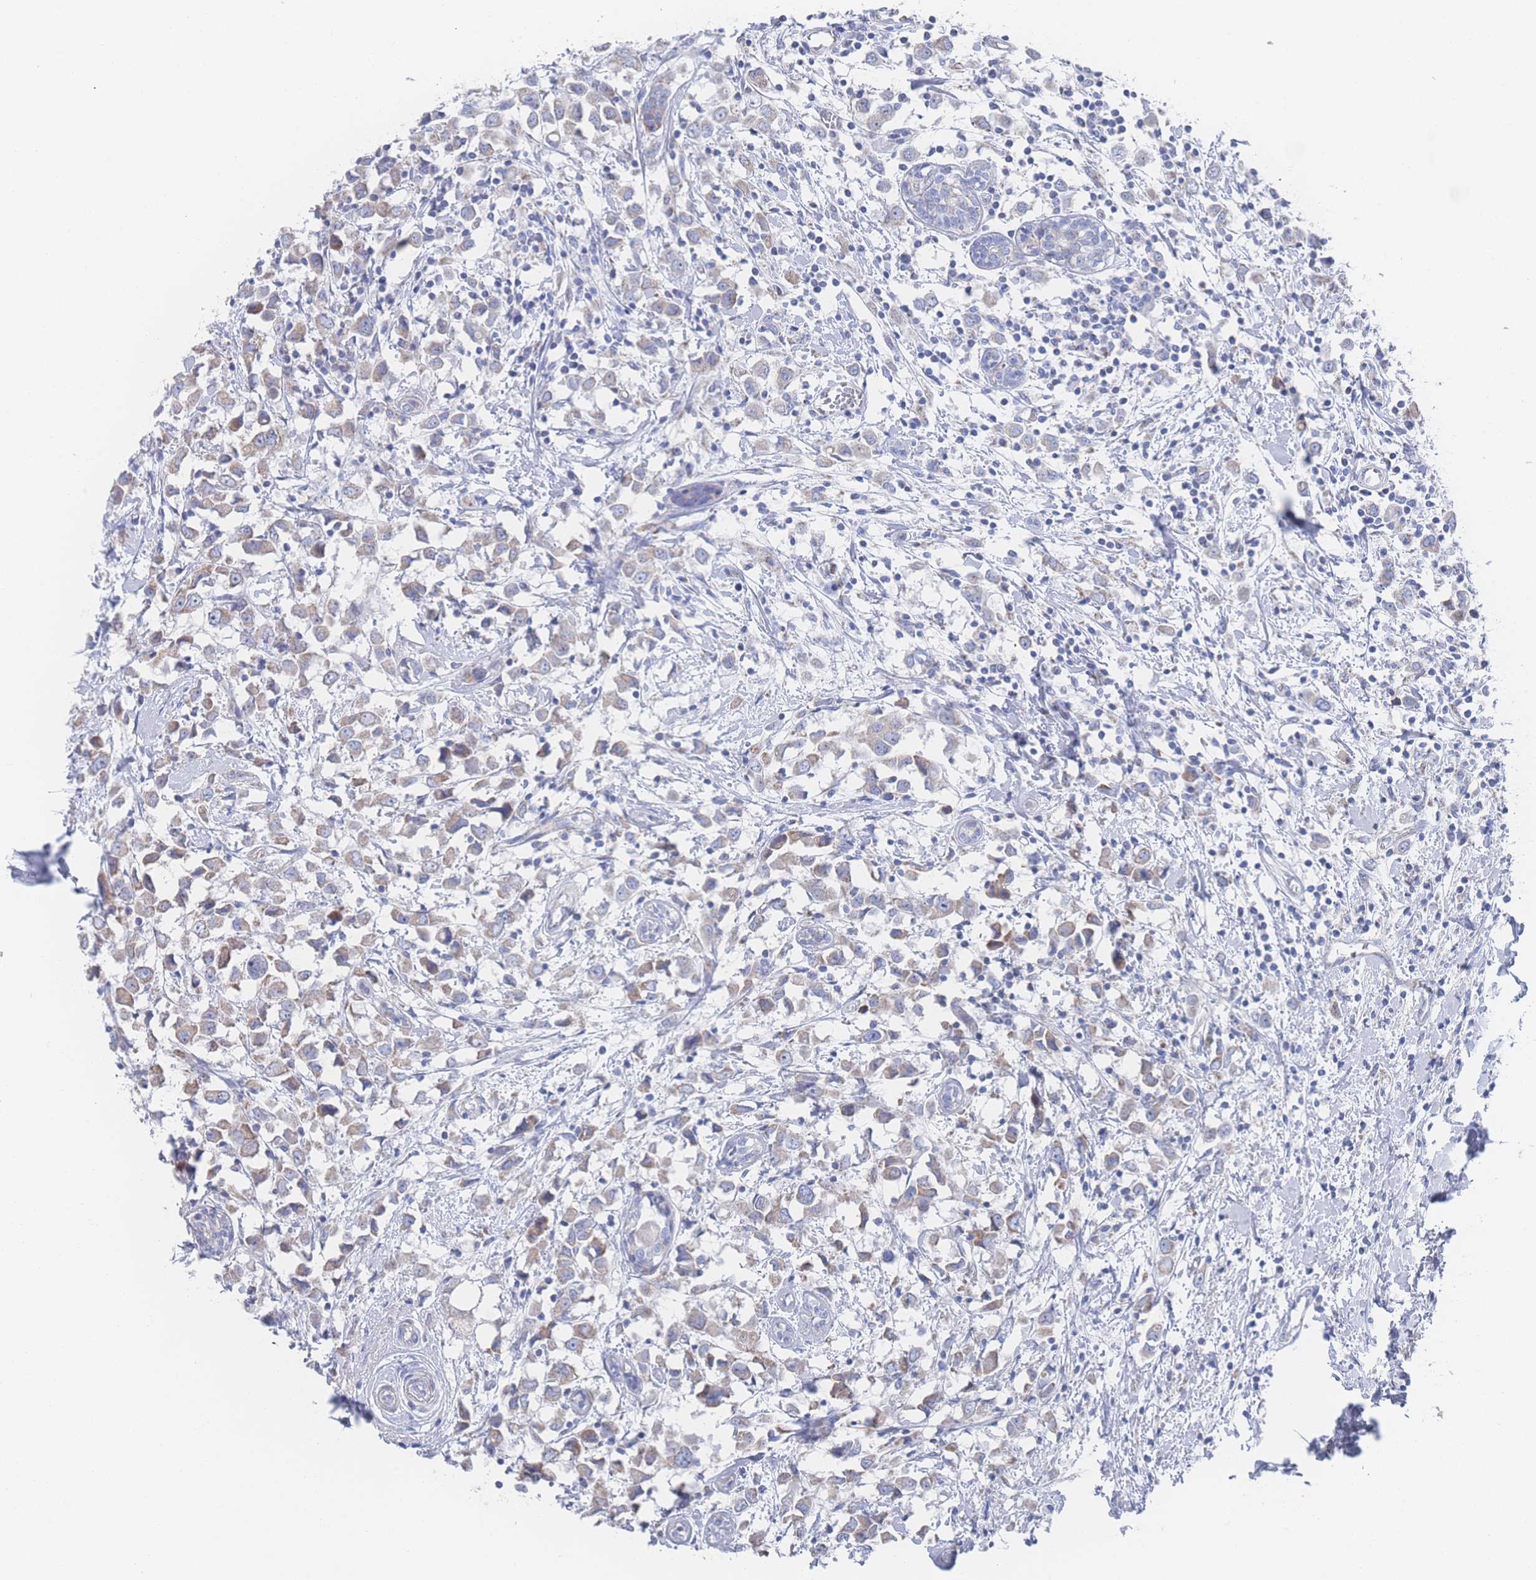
{"staining": {"intensity": "weak", "quantity": "25%-75%", "location": "cytoplasmic/membranous"}, "tissue": "breast cancer", "cell_type": "Tumor cells", "image_type": "cancer", "snomed": [{"axis": "morphology", "description": "Duct carcinoma"}, {"axis": "topography", "description": "Breast"}], "caption": "High-magnification brightfield microscopy of breast intraductal carcinoma stained with DAB (brown) and counterstained with hematoxylin (blue). tumor cells exhibit weak cytoplasmic/membranous expression is seen in about25%-75% of cells. The protein is stained brown, and the nuclei are stained in blue (DAB (3,3'-diaminobenzidine) IHC with brightfield microscopy, high magnification).", "gene": "SNPH", "patient": {"sex": "female", "age": 61}}